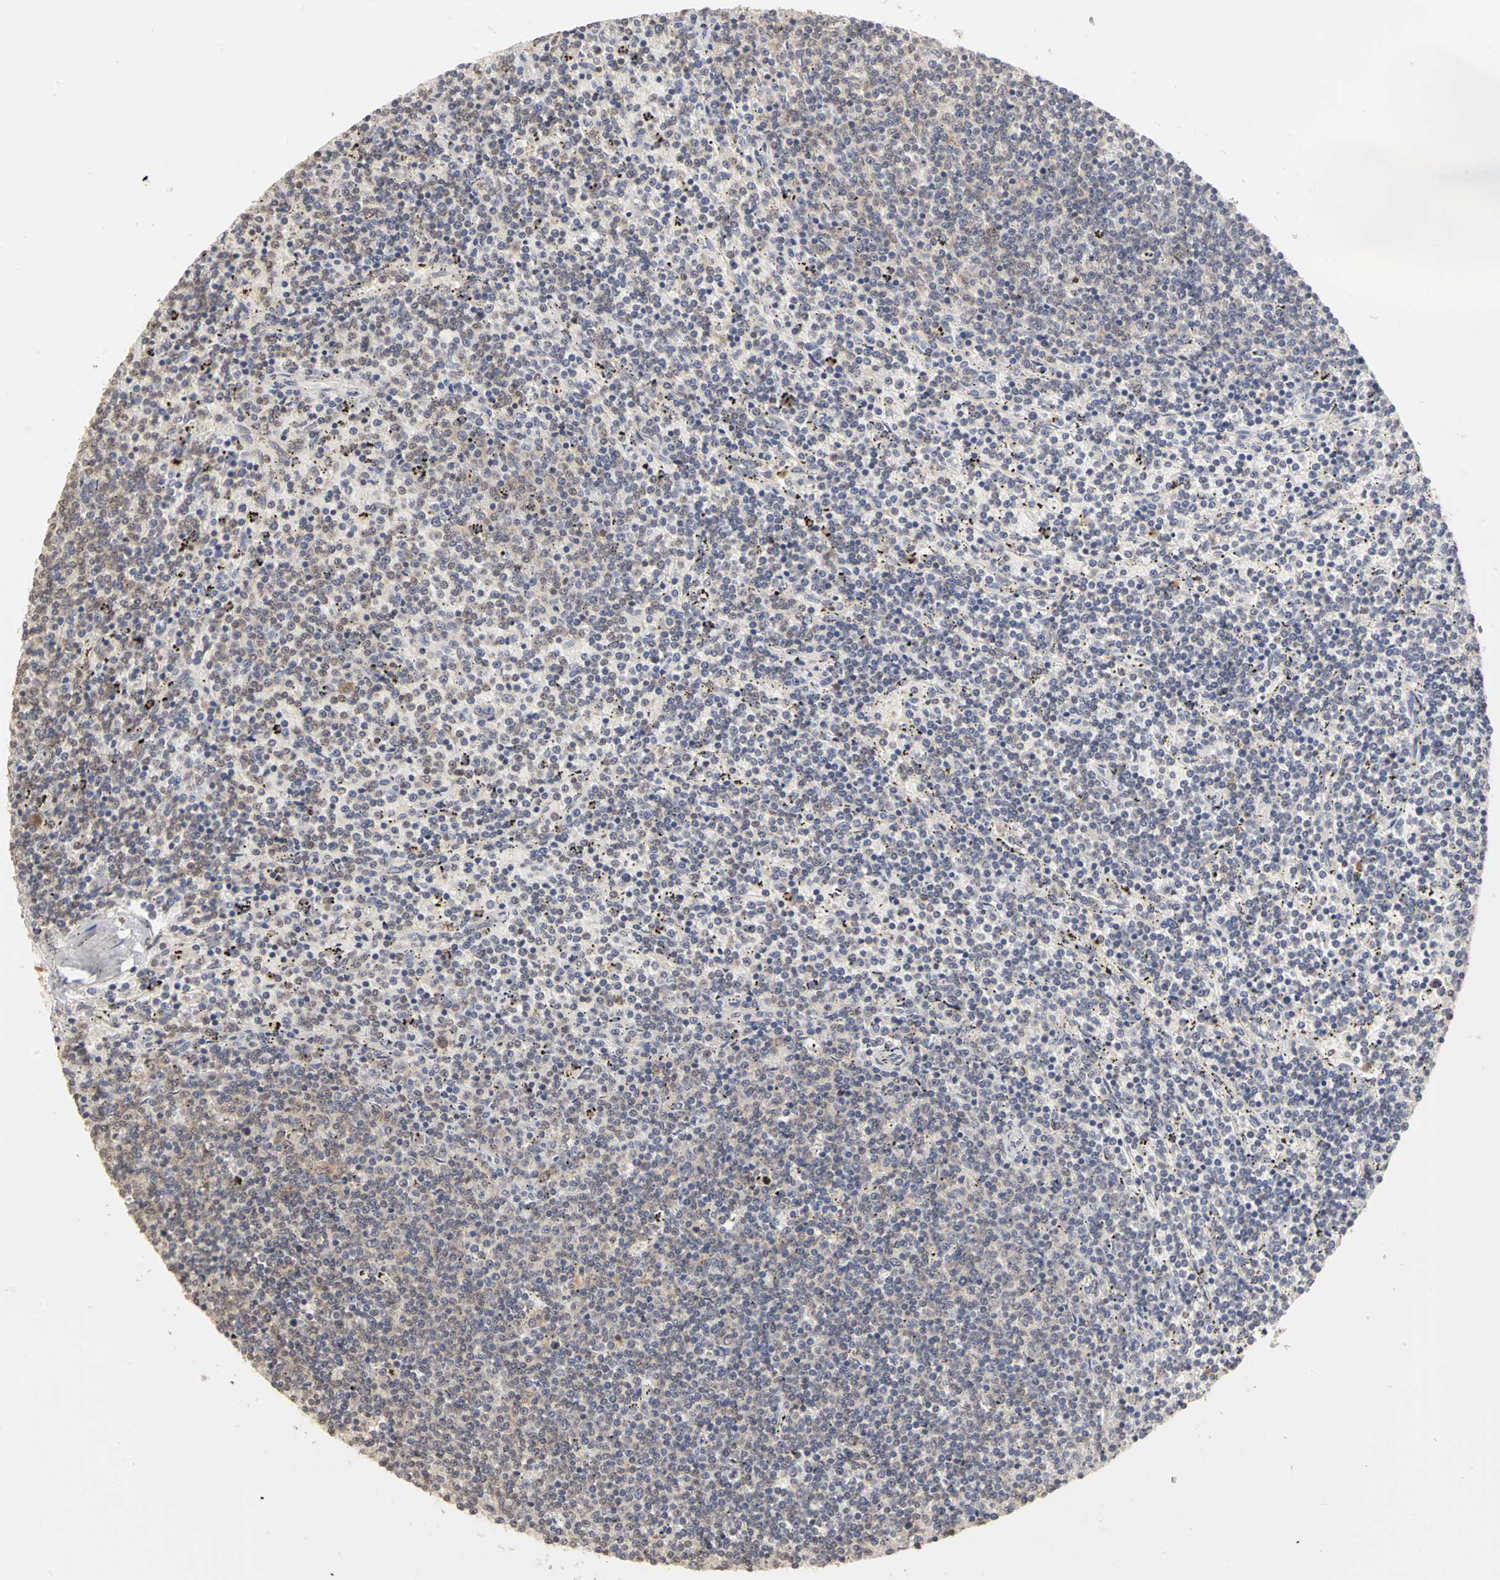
{"staining": {"intensity": "weak", "quantity": "25%-75%", "location": "cytoplasmic/membranous"}, "tissue": "lymphoma", "cell_type": "Tumor cells", "image_type": "cancer", "snomed": [{"axis": "morphology", "description": "Malignant lymphoma, non-Hodgkin's type, Low grade"}, {"axis": "topography", "description": "Spleen"}], "caption": "Human malignant lymphoma, non-Hodgkin's type (low-grade) stained with a protein marker exhibits weak staining in tumor cells.", "gene": "IRAK1", "patient": {"sex": "female", "age": 50}}